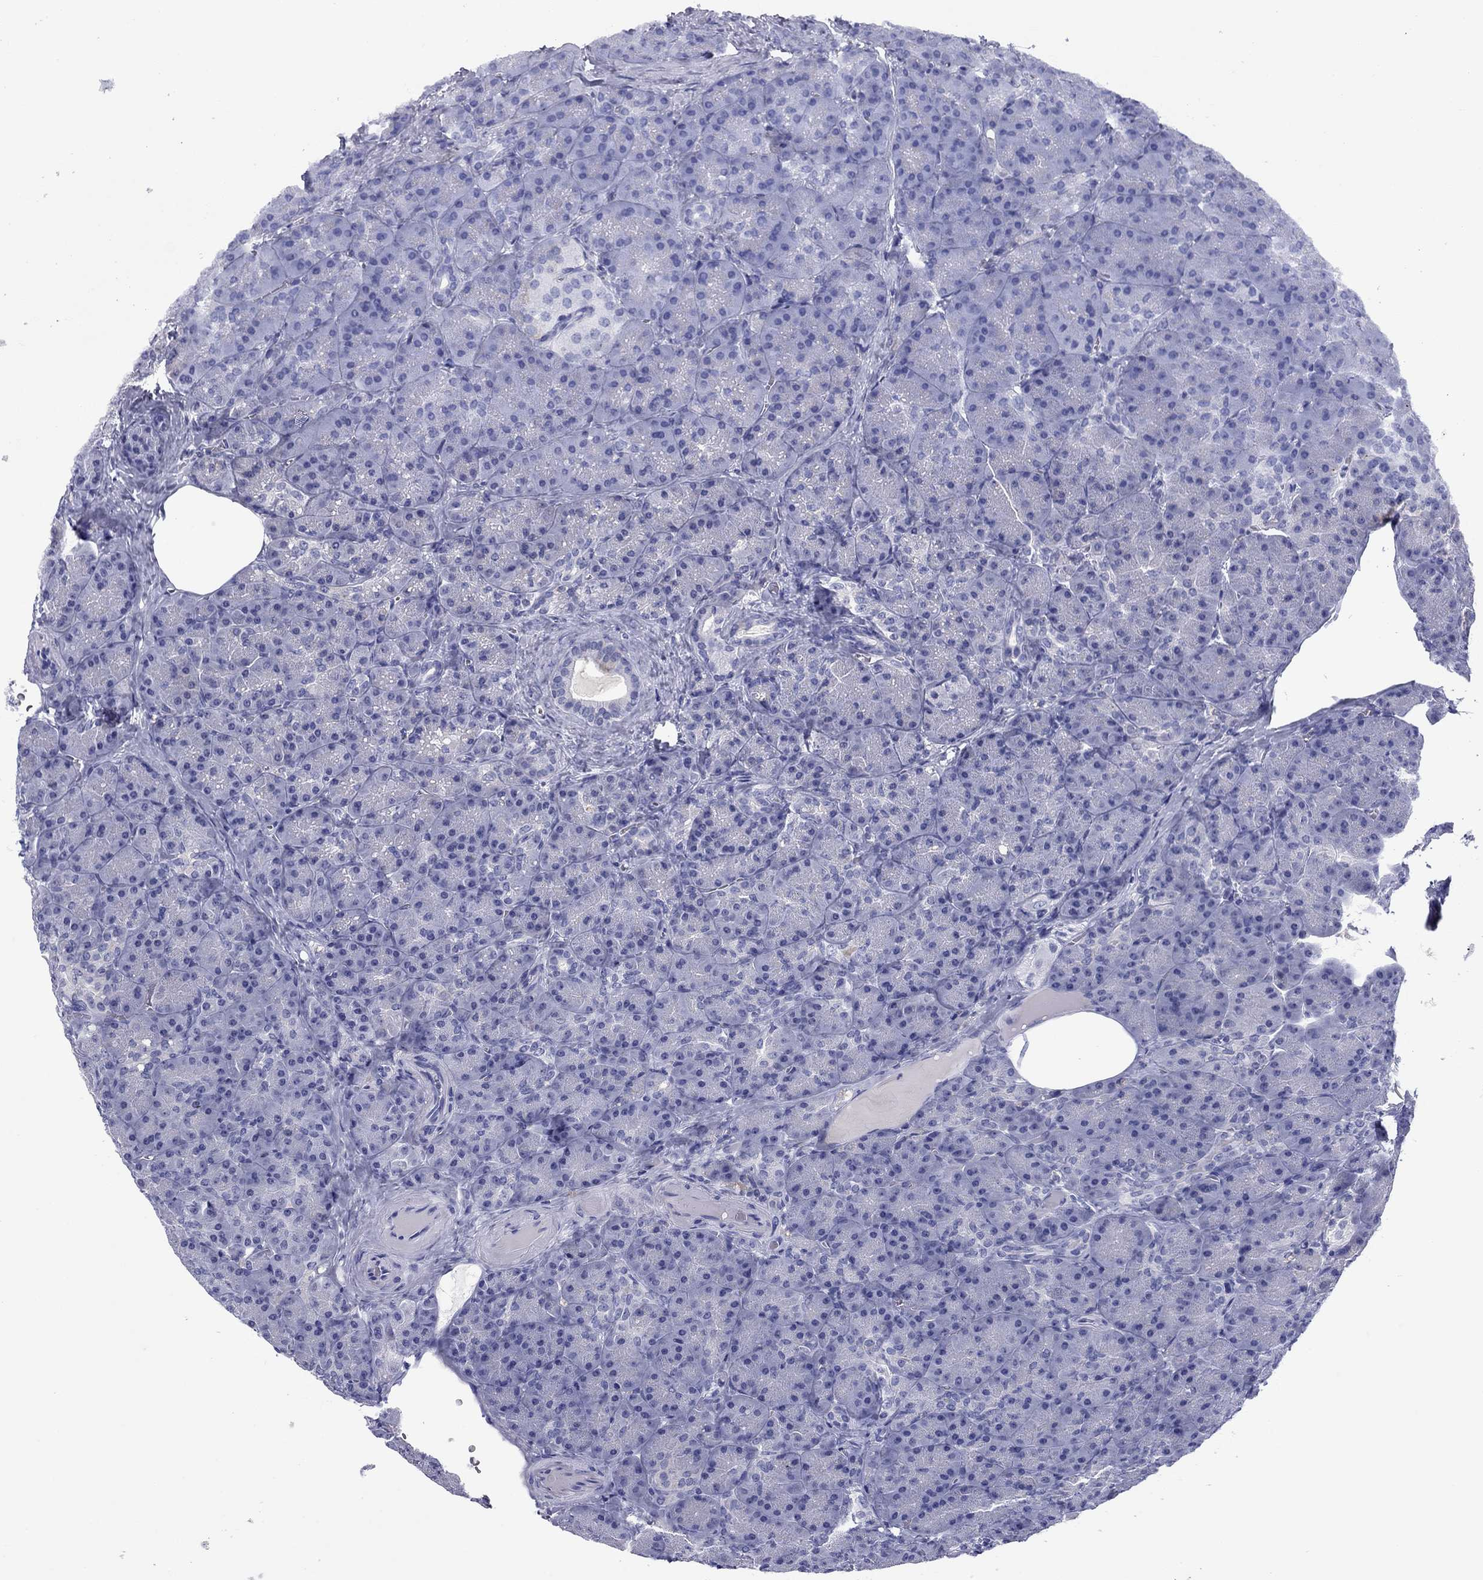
{"staining": {"intensity": "negative", "quantity": "none", "location": "none"}, "tissue": "pancreas", "cell_type": "Exocrine glandular cells", "image_type": "normal", "snomed": [{"axis": "morphology", "description": "Normal tissue, NOS"}, {"axis": "topography", "description": "Pancreas"}], "caption": "High magnification brightfield microscopy of benign pancreas stained with DAB (3,3'-diaminobenzidine) (brown) and counterstained with hematoxylin (blue): exocrine glandular cells show no significant expression. Brightfield microscopy of IHC stained with DAB (brown) and hematoxylin (blue), captured at high magnification.", "gene": "TCFL5", "patient": {"sex": "male", "age": 57}}